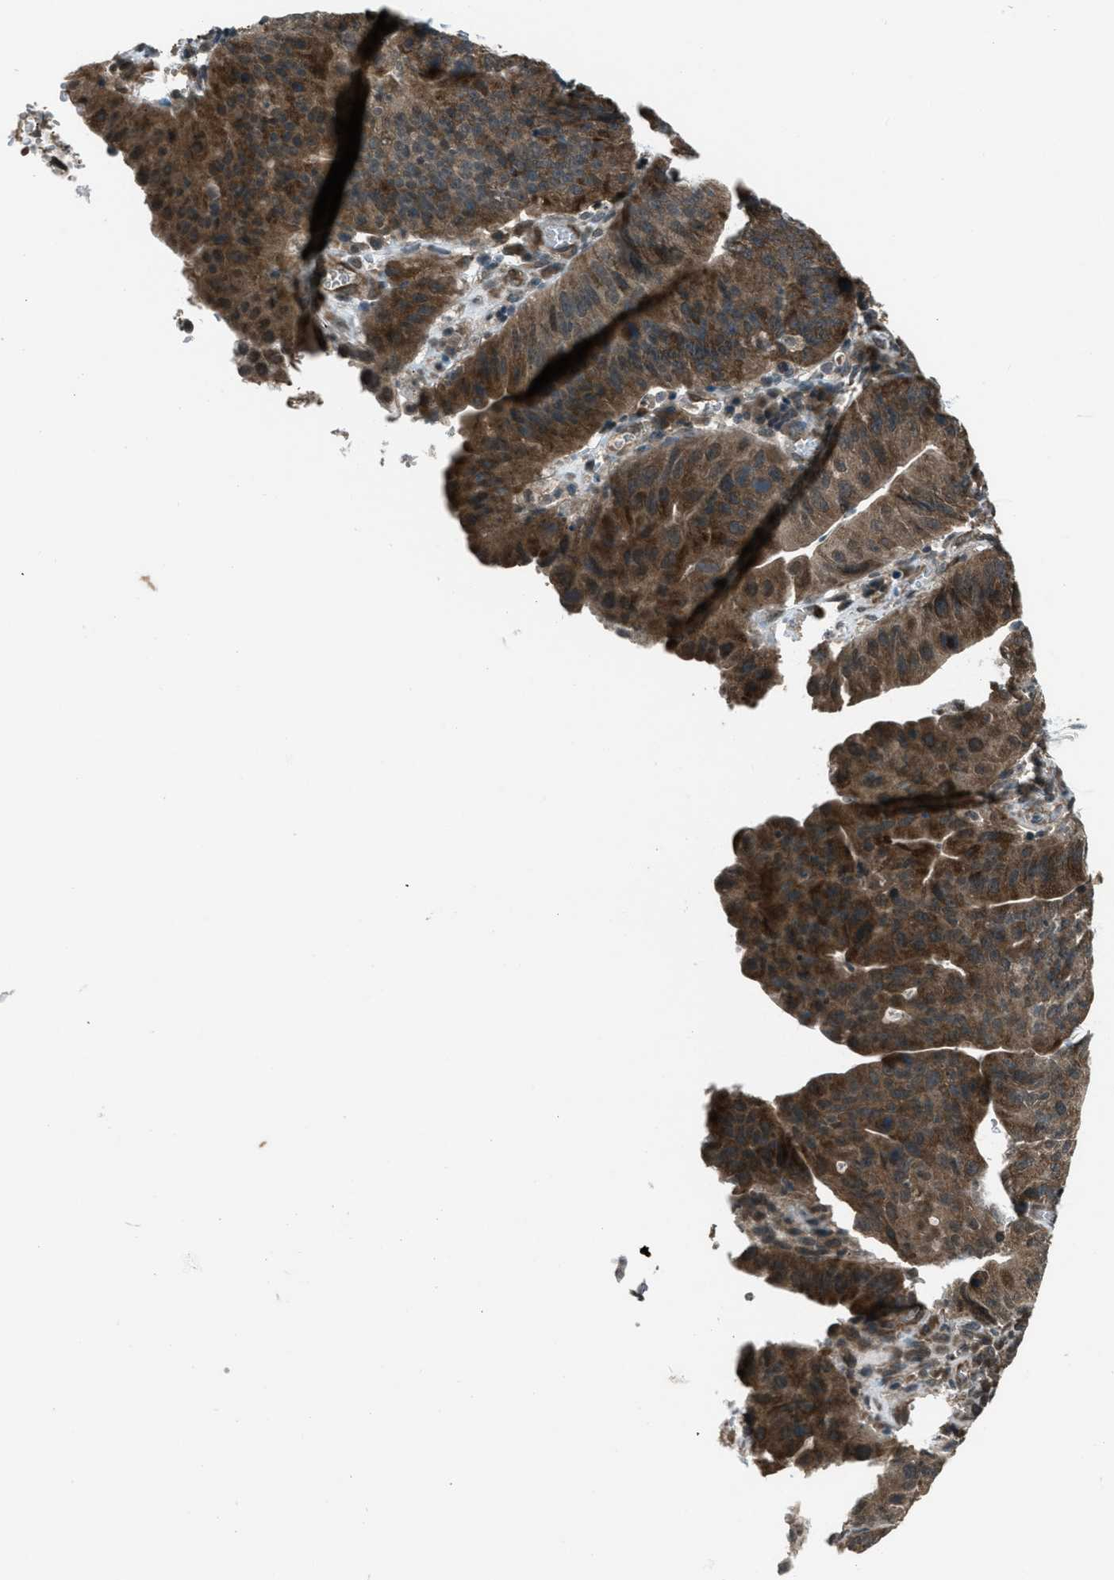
{"staining": {"intensity": "strong", "quantity": ">75%", "location": "cytoplasmic/membranous"}, "tissue": "stomach cancer", "cell_type": "Tumor cells", "image_type": "cancer", "snomed": [{"axis": "morphology", "description": "Adenocarcinoma, NOS"}, {"axis": "topography", "description": "Stomach"}], "caption": "Immunohistochemistry (IHC) photomicrograph of stomach cancer (adenocarcinoma) stained for a protein (brown), which shows high levels of strong cytoplasmic/membranous positivity in about >75% of tumor cells.", "gene": "ASAP2", "patient": {"sex": "male", "age": 59}}